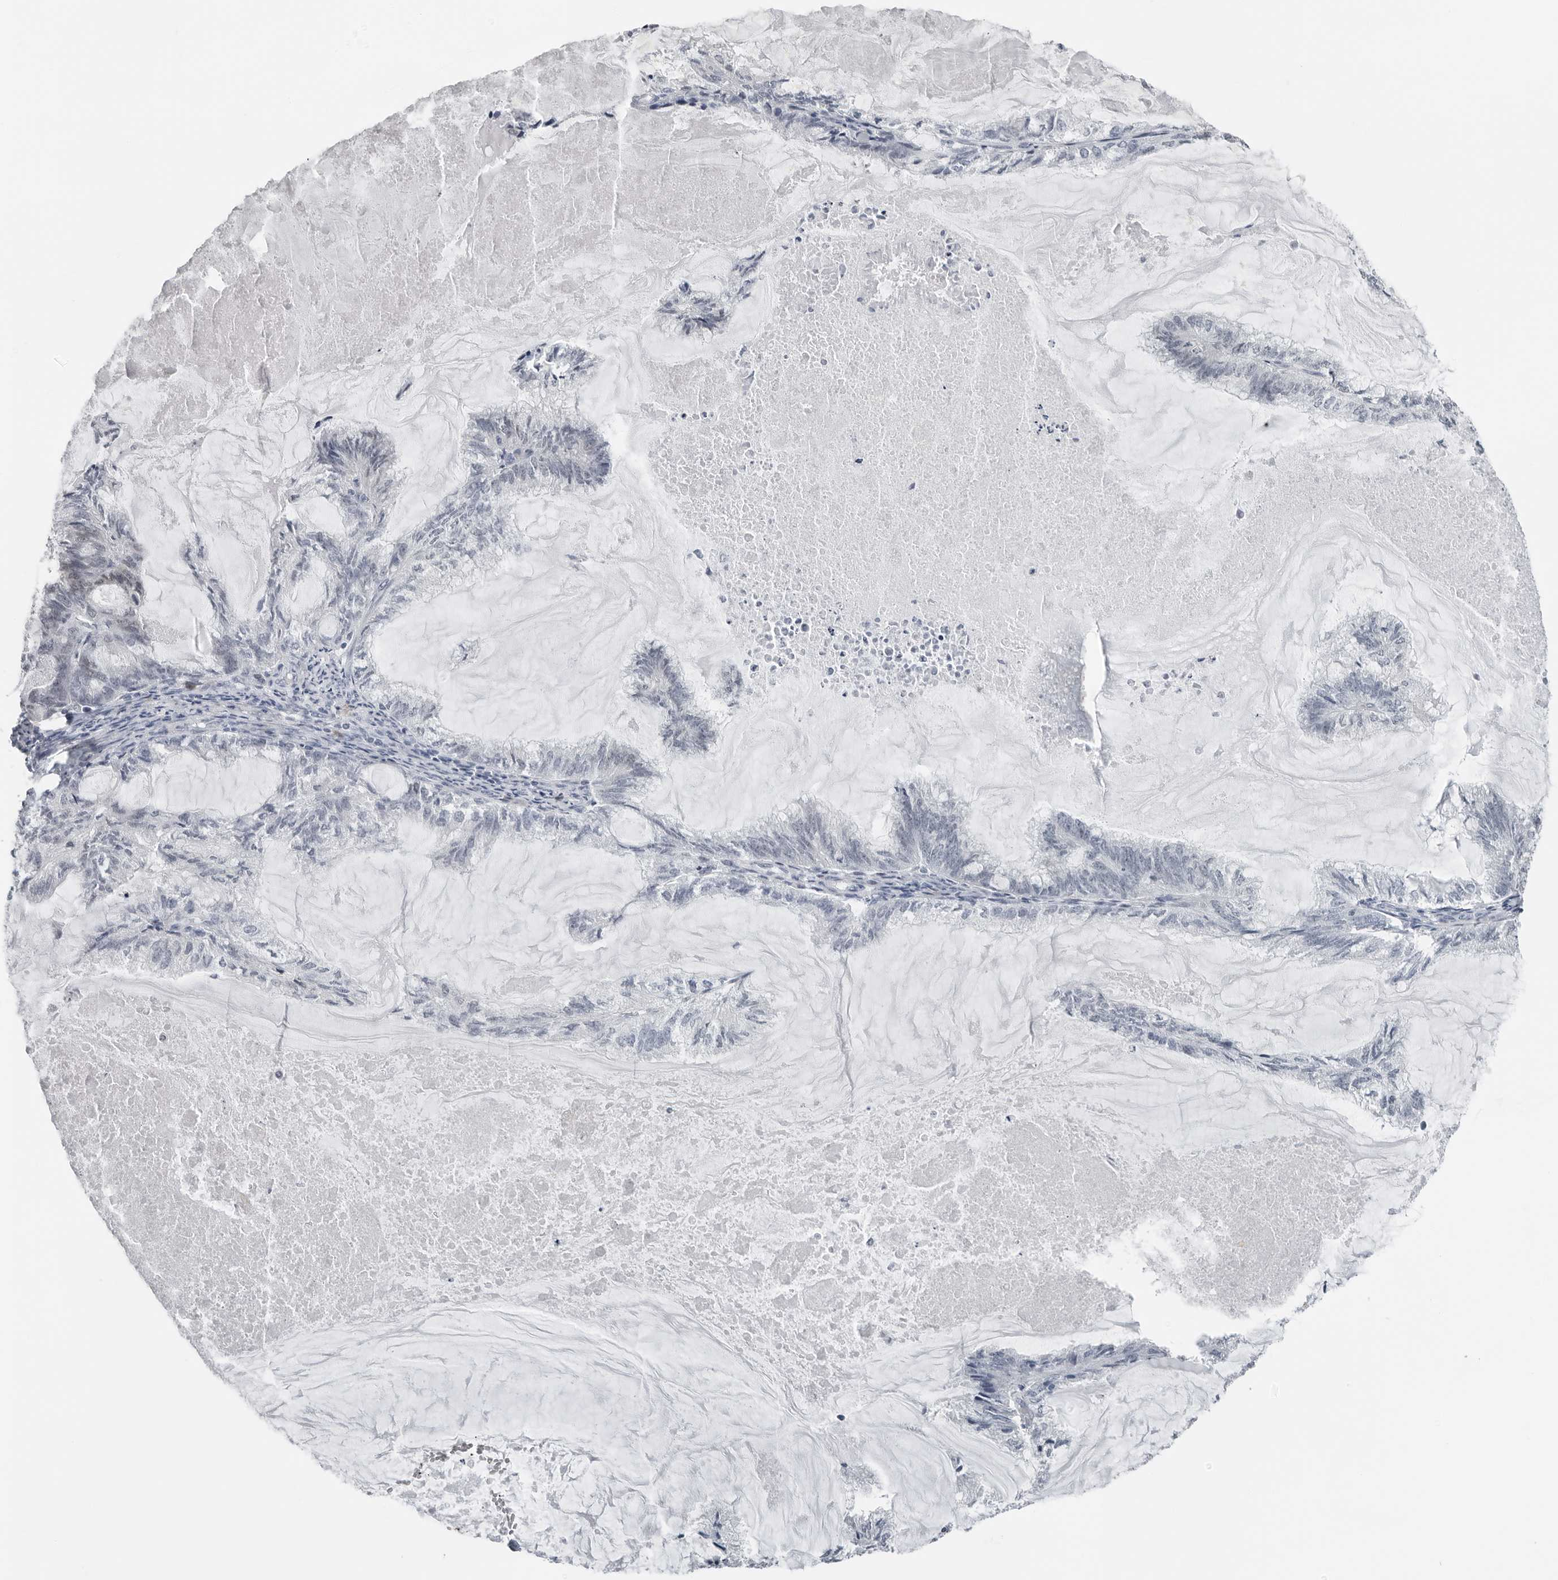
{"staining": {"intensity": "negative", "quantity": "none", "location": "none"}, "tissue": "endometrial cancer", "cell_type": "Tumor cells", "image_type": "cancer", "snomed": [{"axis": "morphology", "description": "Adenocarcinoma, NOS"}, {"axis": "topography", "description": "Endometrium"}], "caption": "Tumor cells are negative for protein expression in human endometrial cancer. Brightfield microscopy of immunohistochemistry stained with DAB (3,3'-diaminobenzidine) (brown) and hematoxylin (blue), captured at high magnification.", "gene": "PPP1R42", "patient": {"sex": "female", "age": 86}}